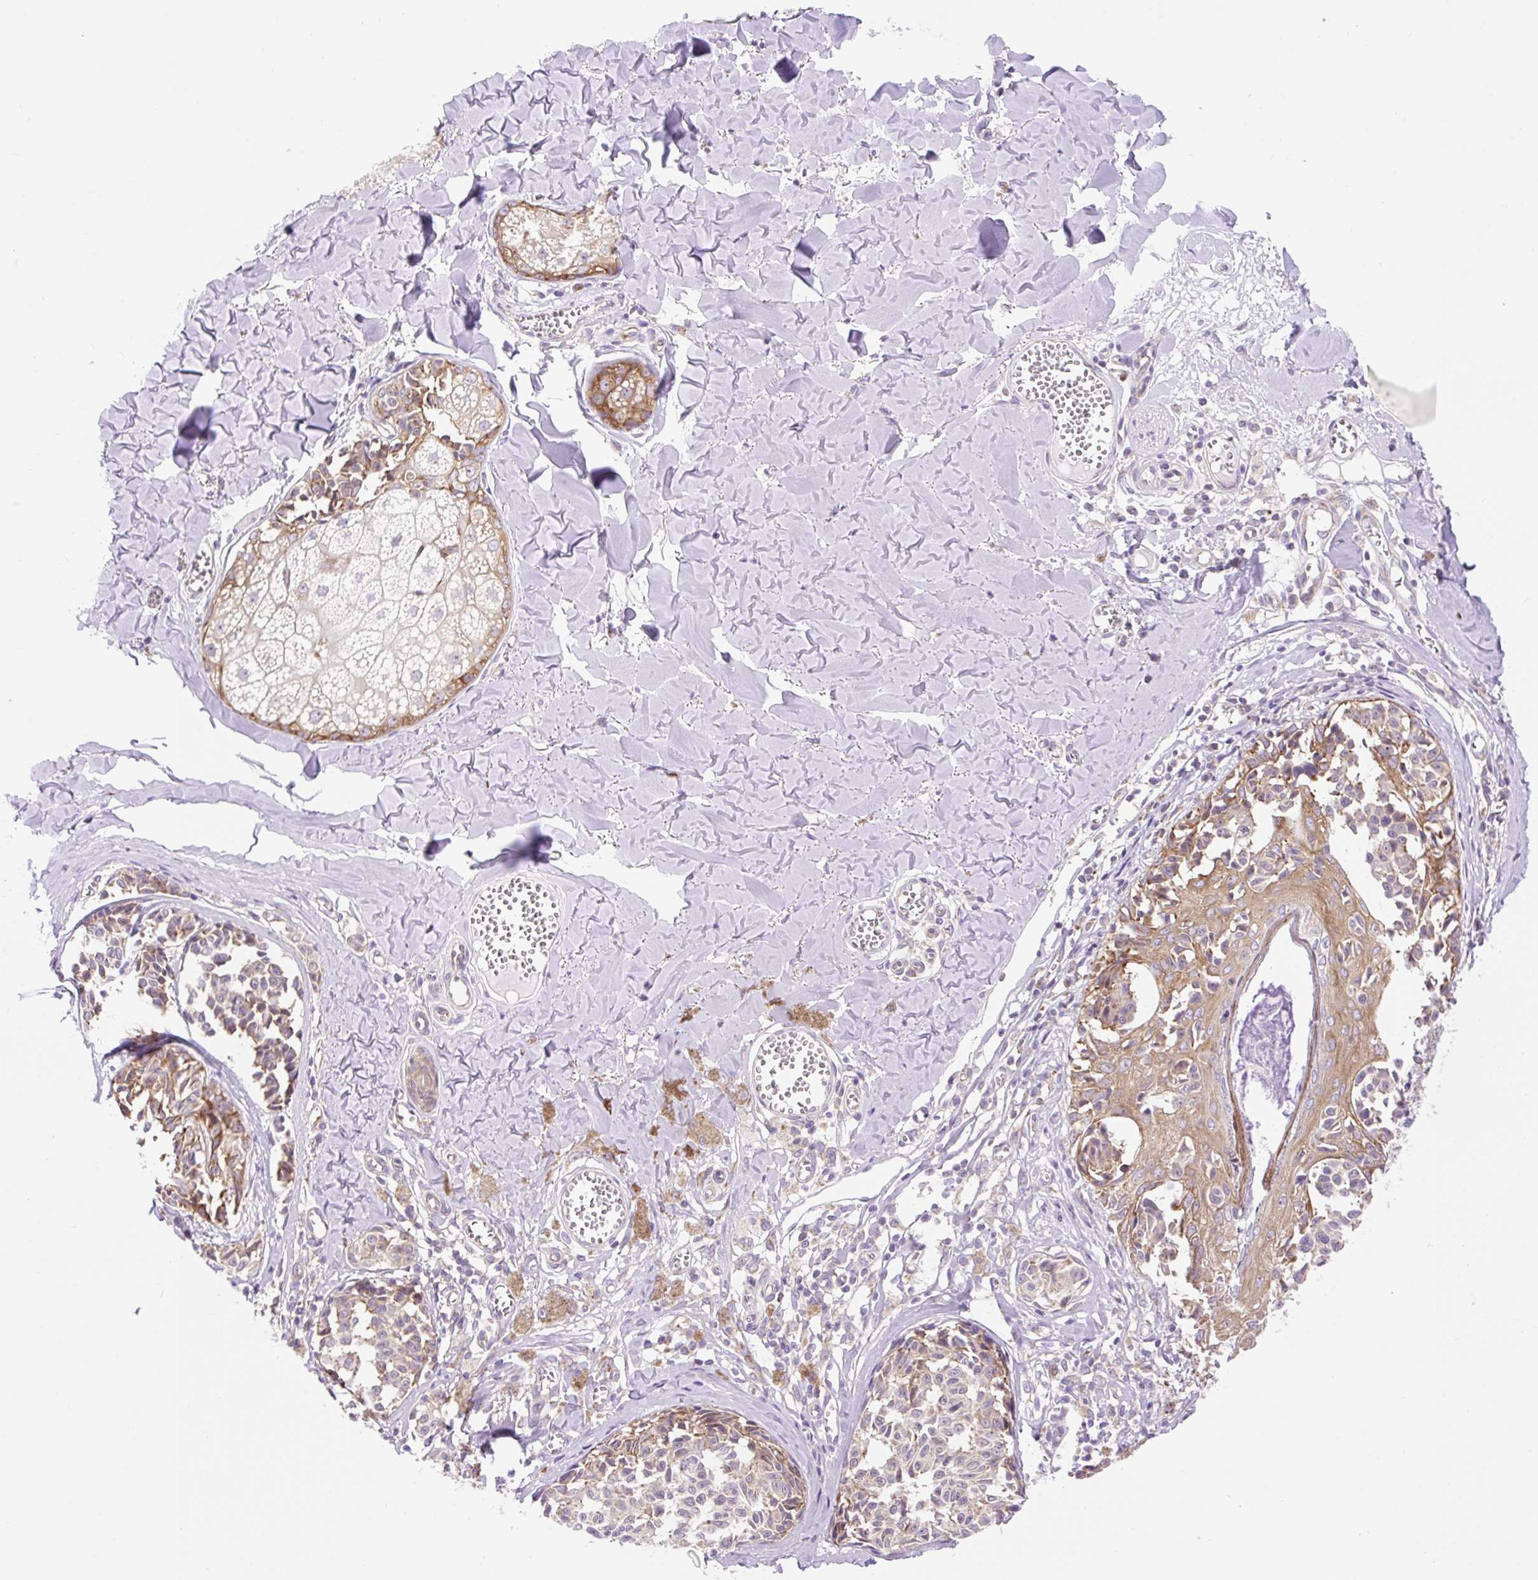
{"staining": {"intensity": "weak", "quantity": "25%-75%", "location": "cytoplasmic/membranous"}, "tissue": "melanoma", "cell_type": "Tumor cells", "image_type": "cancer", "snomed": [{"axis": "morphology", "description": "Malignant melanoma, NOS"}, {"axis": "topography", "description": "Skin"}], "caption": "The histopathology image exhibits immunohistochemical staining of melanoma. There is weak cytoplasmic/membranous positivity is present in about 25%-75% of tumor cells.", "gene": "GPR45", "patient": {"sex": "female", "age": 43}}